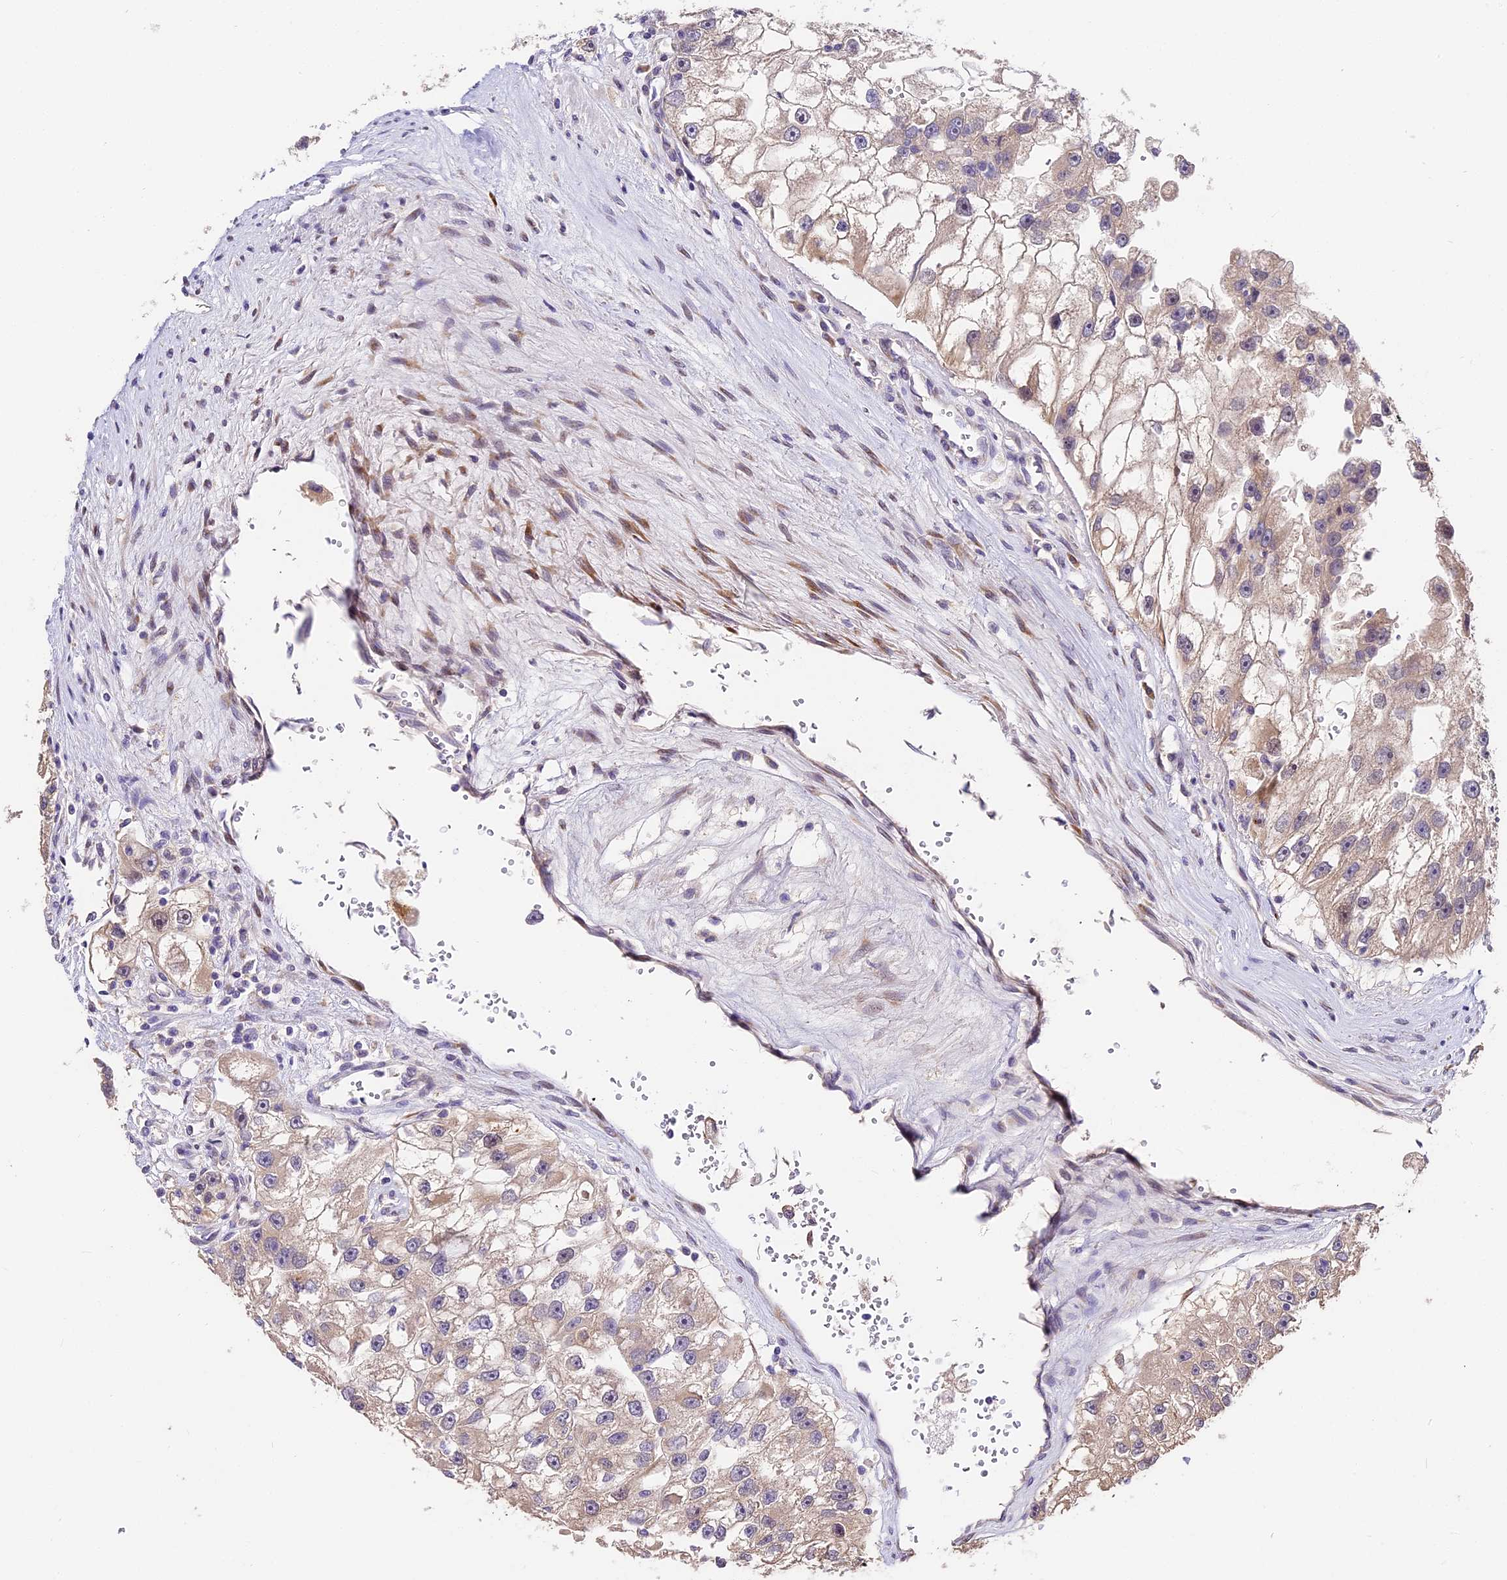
{"staining": {"intensity": "weak", "quantity": "25%-75%", "location": "cytoplasmic/membranous"}, "tissue": "renal cancer", "cell_type": "Tumor cells", "image_type": "cancer", "snomed": [{"axis": "morphology", "description": "Adenocarcinoma, NOS"}, {"axis": "topography", "description": "Kidney"}], "caption": "Human renal adenocarcinoma stained with a protein marker shows weak staining in tumor cells.", "gene": "BSCL2", "patient": {"sex": "male", "age": 63}}